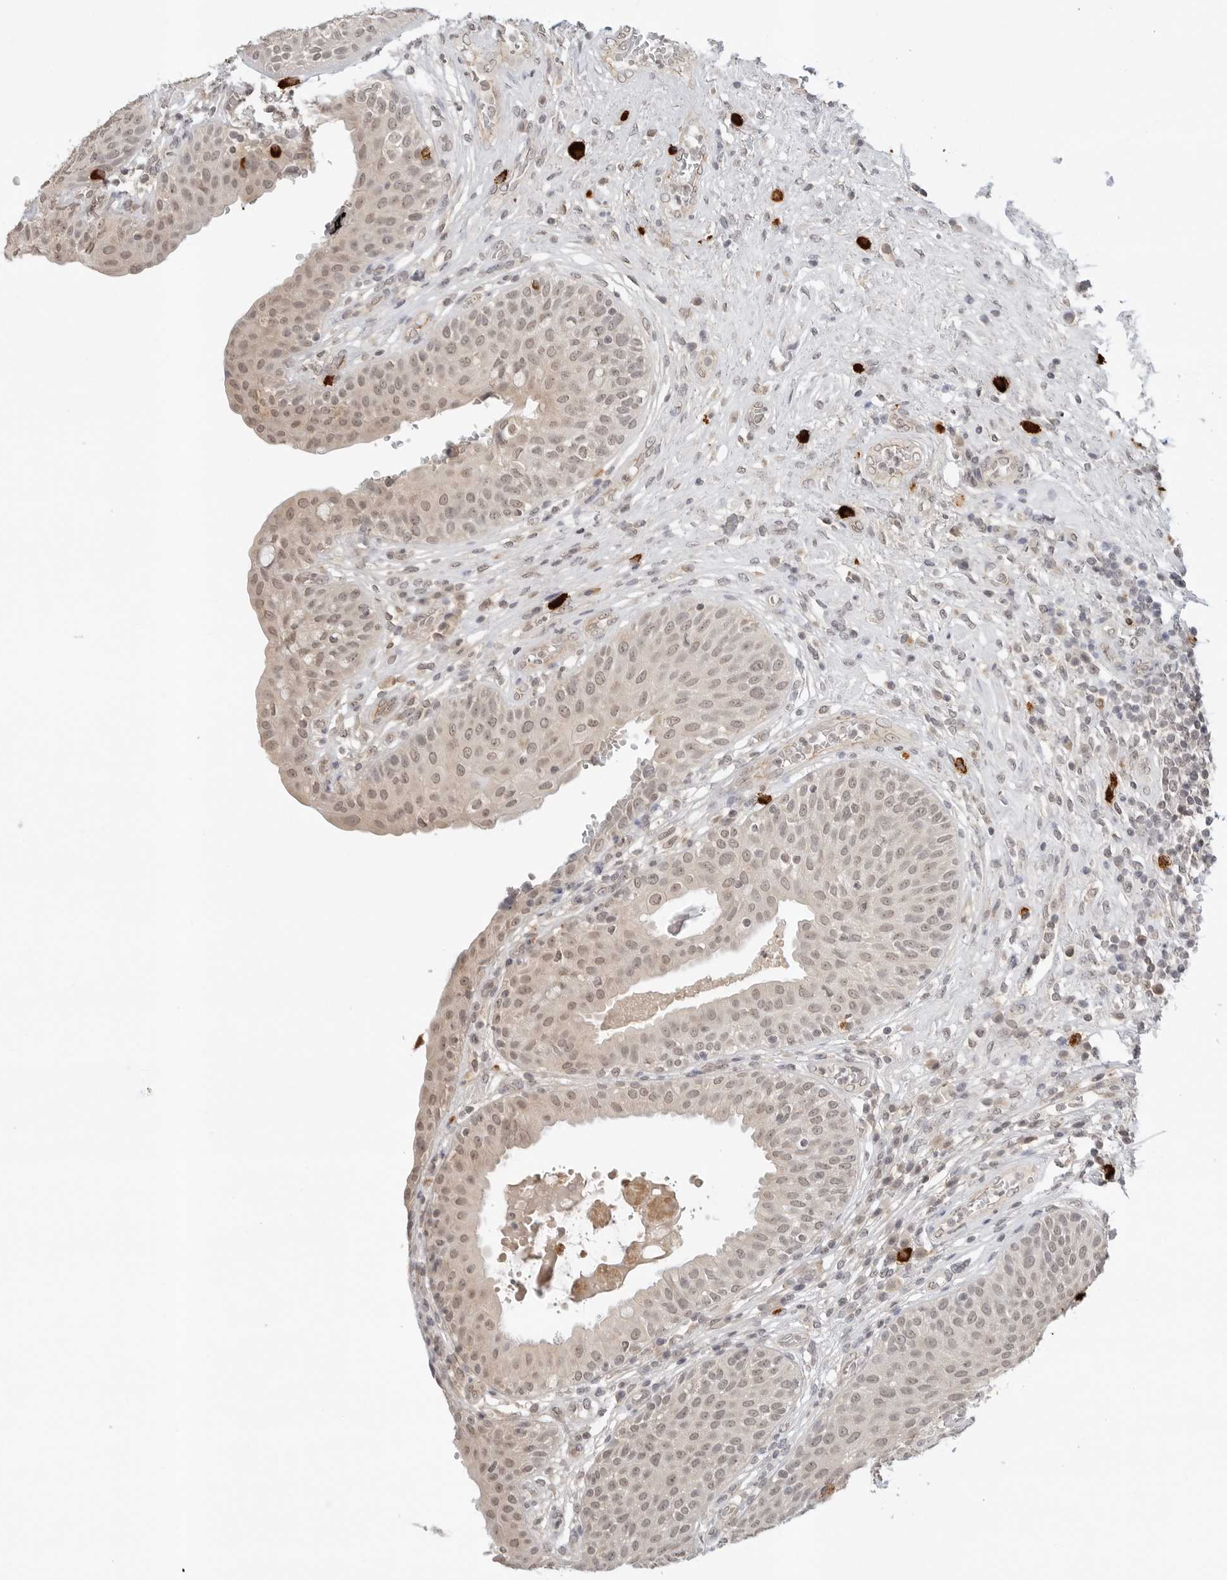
{"staining": {"intensity": "negative", "quantity": "none", "location": "none"}, "tissue": "urinary bladder", "cell_type": "Urothelial cells", "image_type": "normal", "snomed": [{"axis": "morphology", "description": "Normal tissue, NOS"}, {"axis": "topography", "description": "Urinary bladder"}], "caption": "Protein analysis of normal urinary bladder reveals no significant staining in urothelial cells. (Stains: DAB IHC with hematoxylin counter stain, Microscopy: brightfield microscopy at high magnification).", "gene": "IL24", "patient": {"sex": "female", "age": 62}}